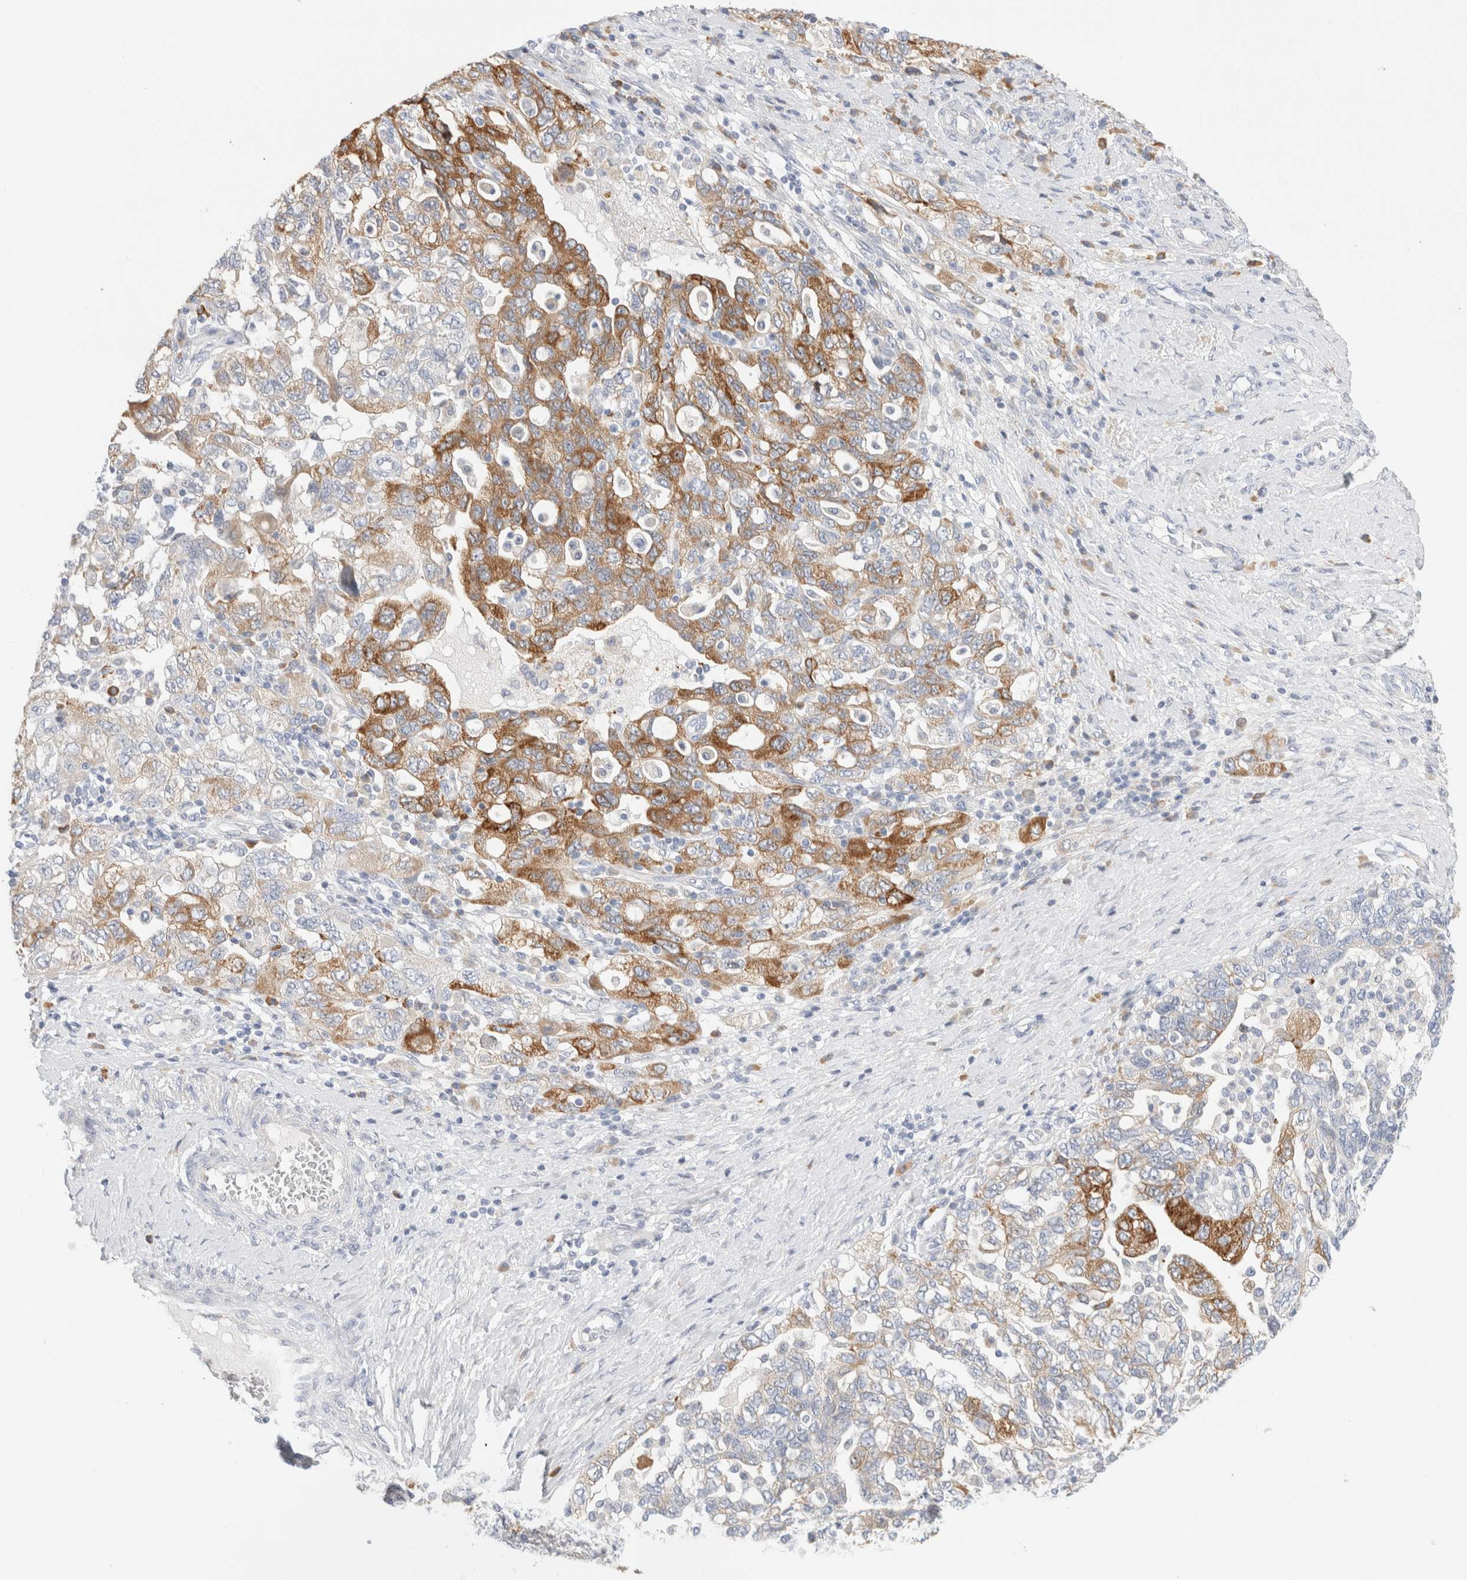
{"staining": {"intensity": "moderate", "quantity": "25%-75%", "location": "cytoplasmic/membranous"}, "tissue": "ovarian cancer", "cell_type": "Tumor cells", "image_type": "cancer", "snomed": [{"axis": "morphology", "description": "Carcinoma, NOS"}, {"axis": "morphology", "description": "Cystadenocarcinoma, serous, NOS"}, {"axis": "topography", "description": "Ovary"}], "caption": "A brown stain shows moderate cytoplasmic/membranous staining of a protein in ovarian cancer tumor cells. (DAB (3,3'-diaminobenzidine) IHC with brightfield microscopy, high magnification).", "gene": "CSK", "patient": {"sex": "female", "age": 69}}